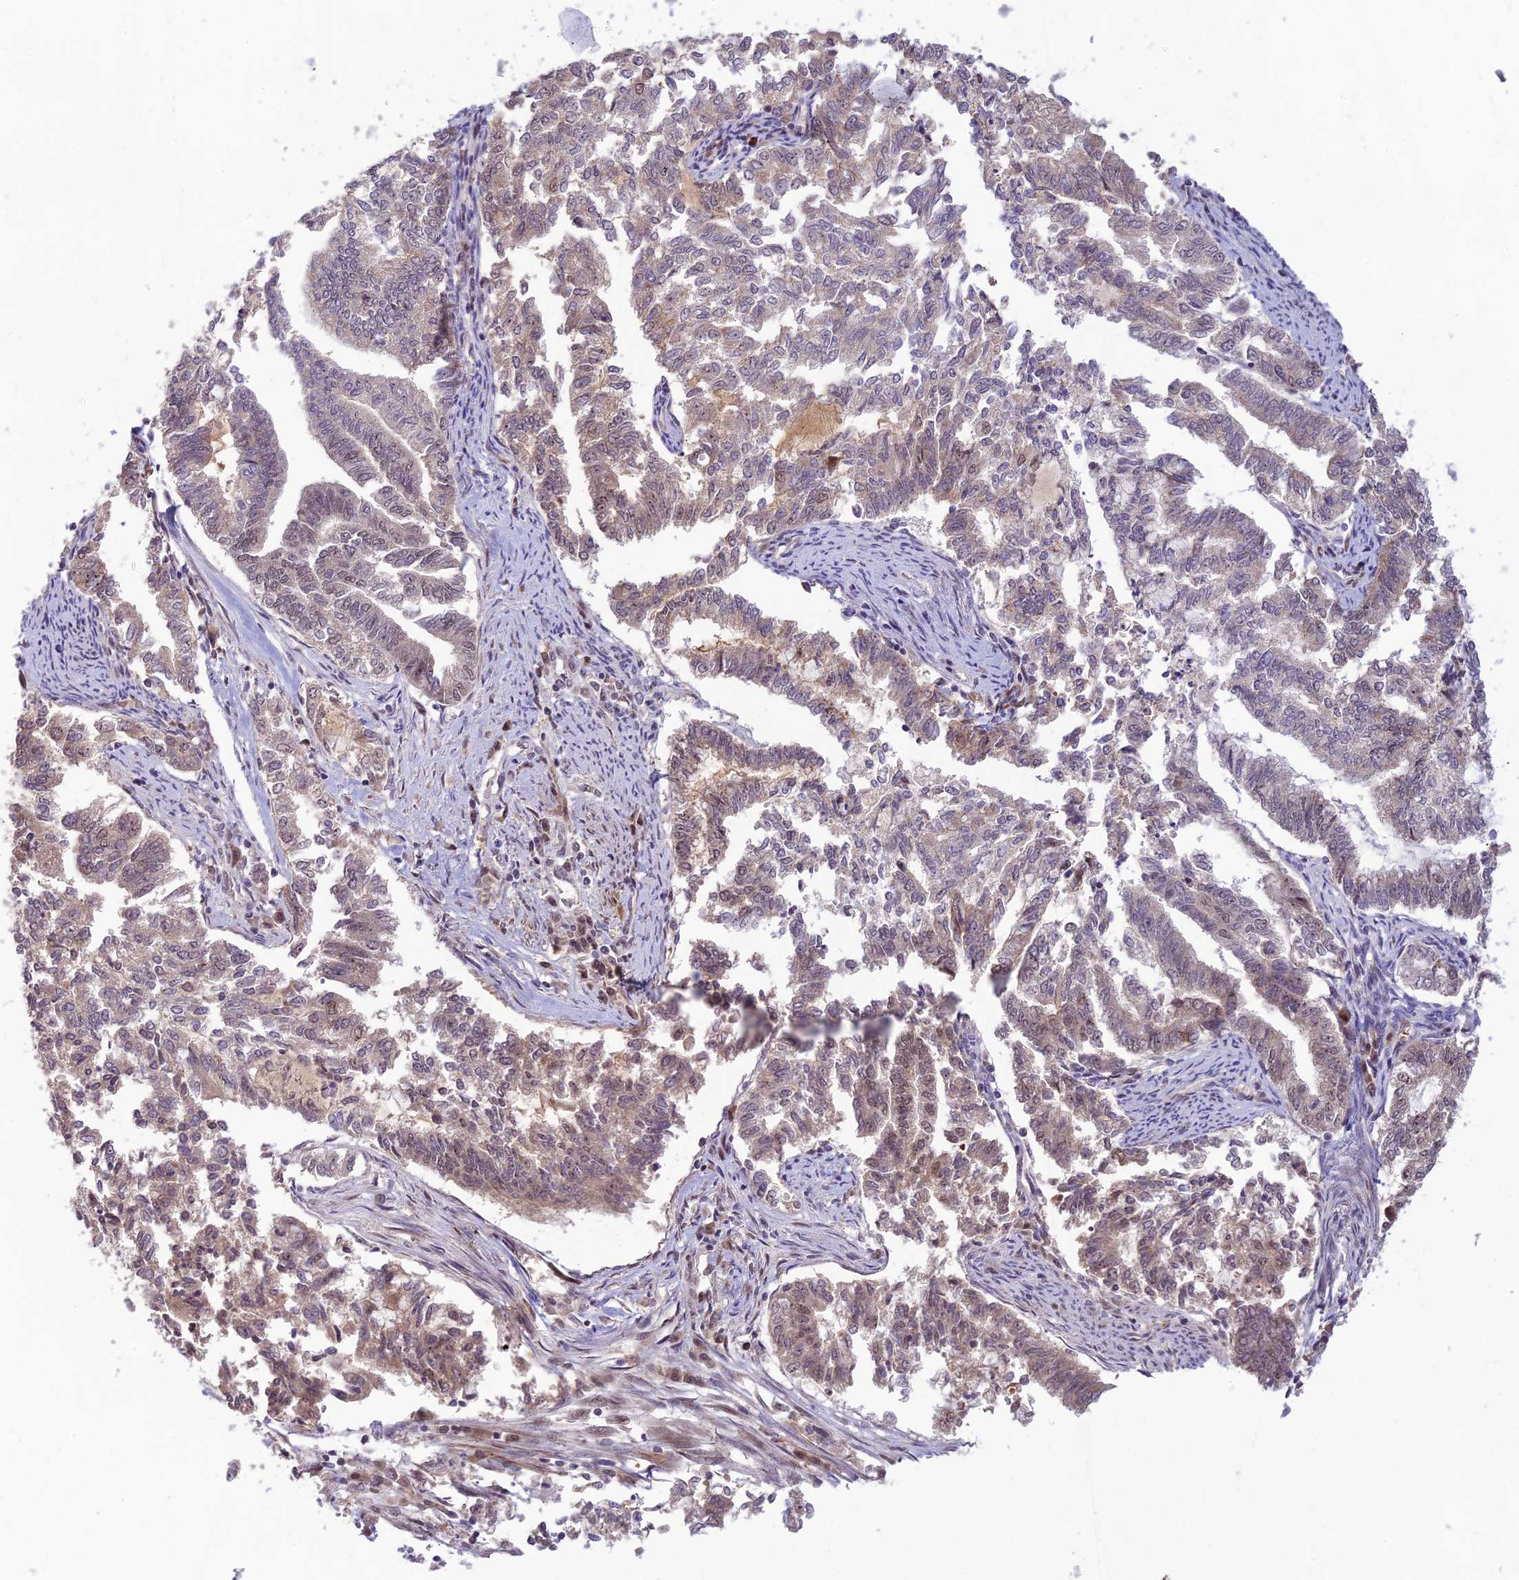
{"staining": {"intensity": "weak", "quantity": "25%-75%", "location": "cytoplasmic/membranous,nuclear"}, "tissue": "endometrial cancer", "cell_type": "Tumor cells", "image_type": "cancer", "snomed": [{"axis": "morphology", "description": "Adenocarcinoma, NOS"}, {"axis": "topography", "description": "Endometrium"}], "caption": "An IHC micrograph of neoplastic tissue is shown. Protein staining in brown shows weak cytoplasmic/membranous and nuclear positivity in endometrial cancer (adenocarcinoma) within tumor cells.", "gene": "ASPDH", "patient": {"sex": "female", "age": 79}}